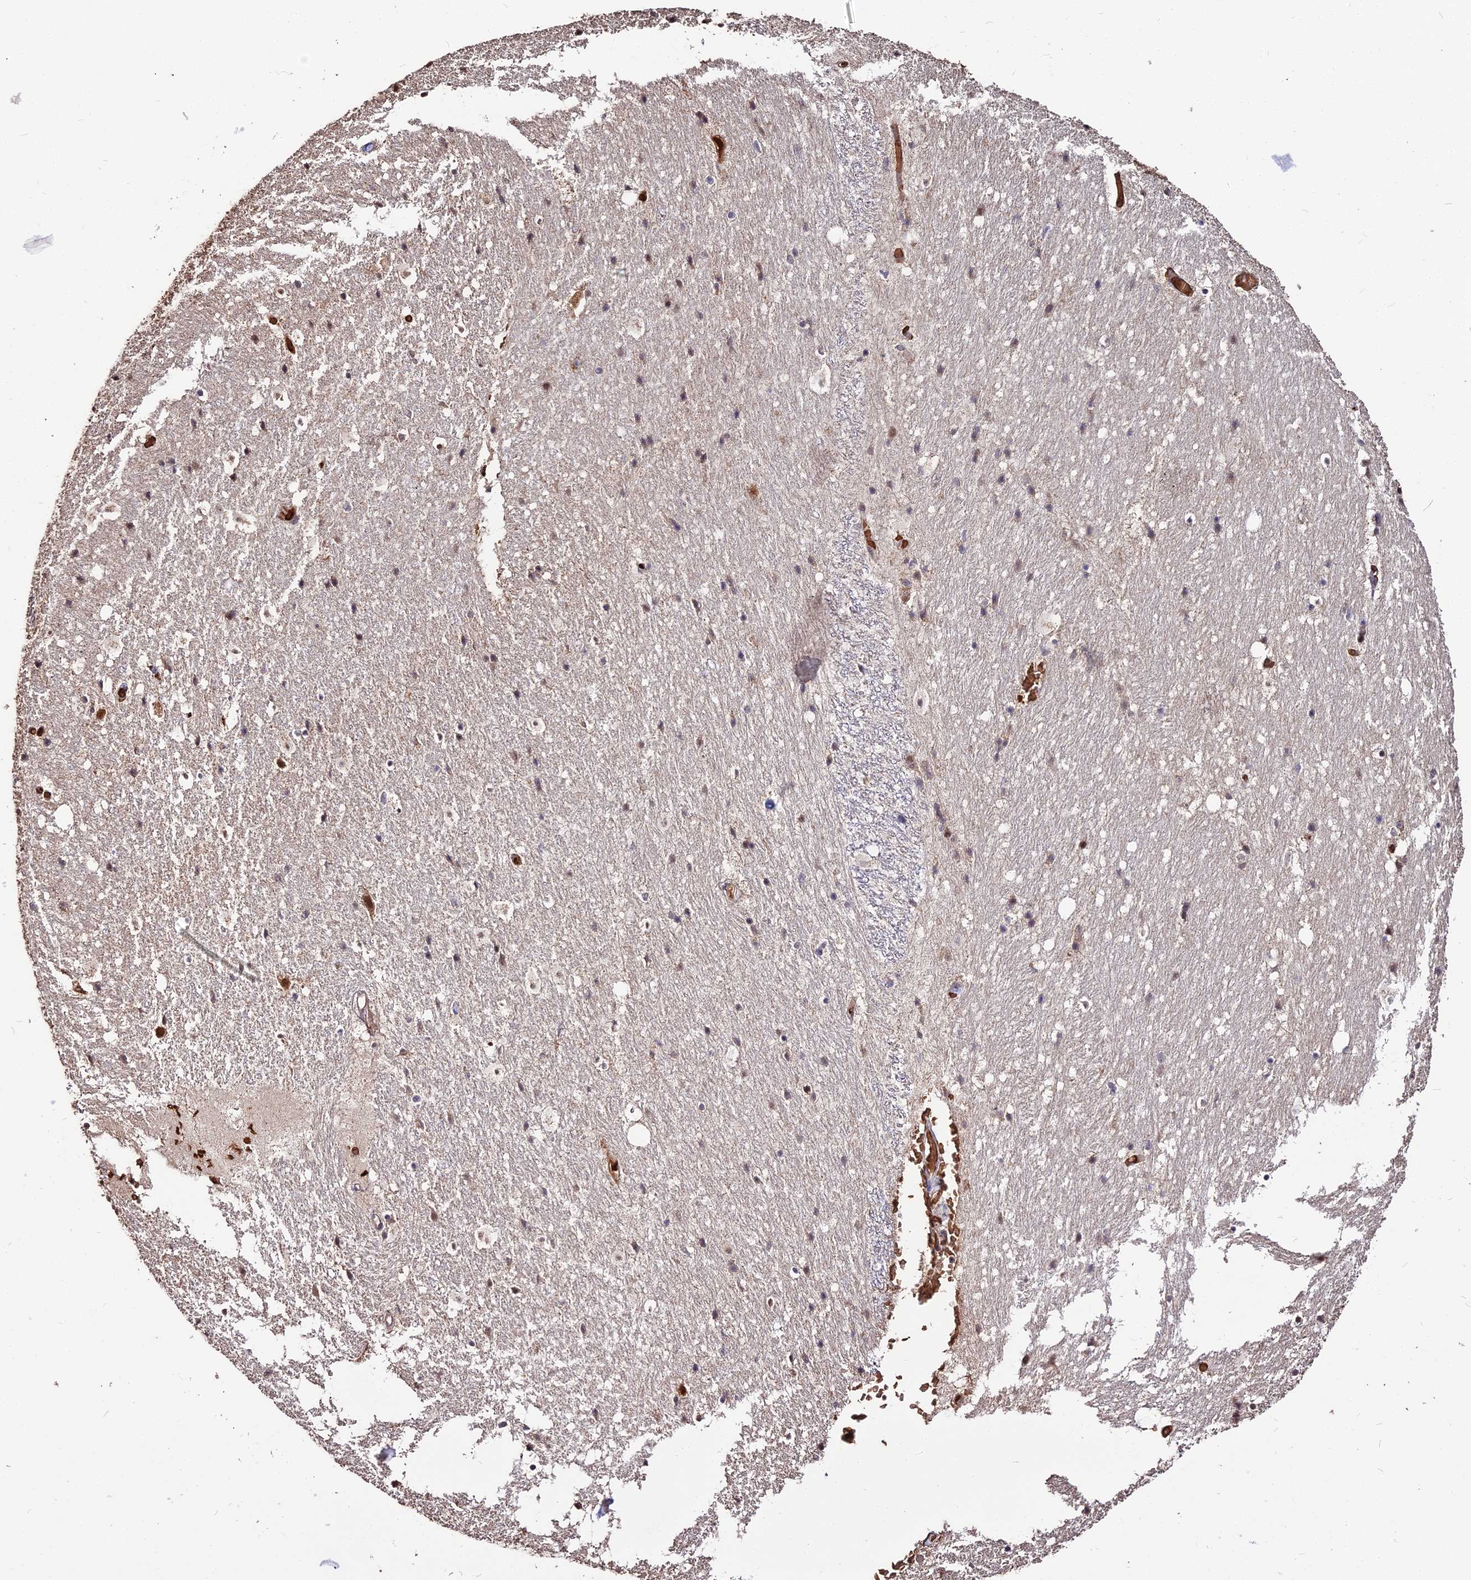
{"staining": {"intensity": "moderate", "quantity": "<25%", "location": "cytoplasmic/membranous"}, "tissue": "hippocampus", "cell_type": "Glial cells", "image_type": "normal", "snomed": [{"axis": "morphology", "description": "Normal tissue, NOS"}, {"axis": "topography", "description": "Hippocampus"}], "caption": "Immunohistochemistry (IHC) of benign human hippocampus shows low levels of moderate cytoplasmic/membranous positivity in about <25% of glial cells.", "gene": "ZDBF2", "patient": {"sex": "female", "age": 52}}